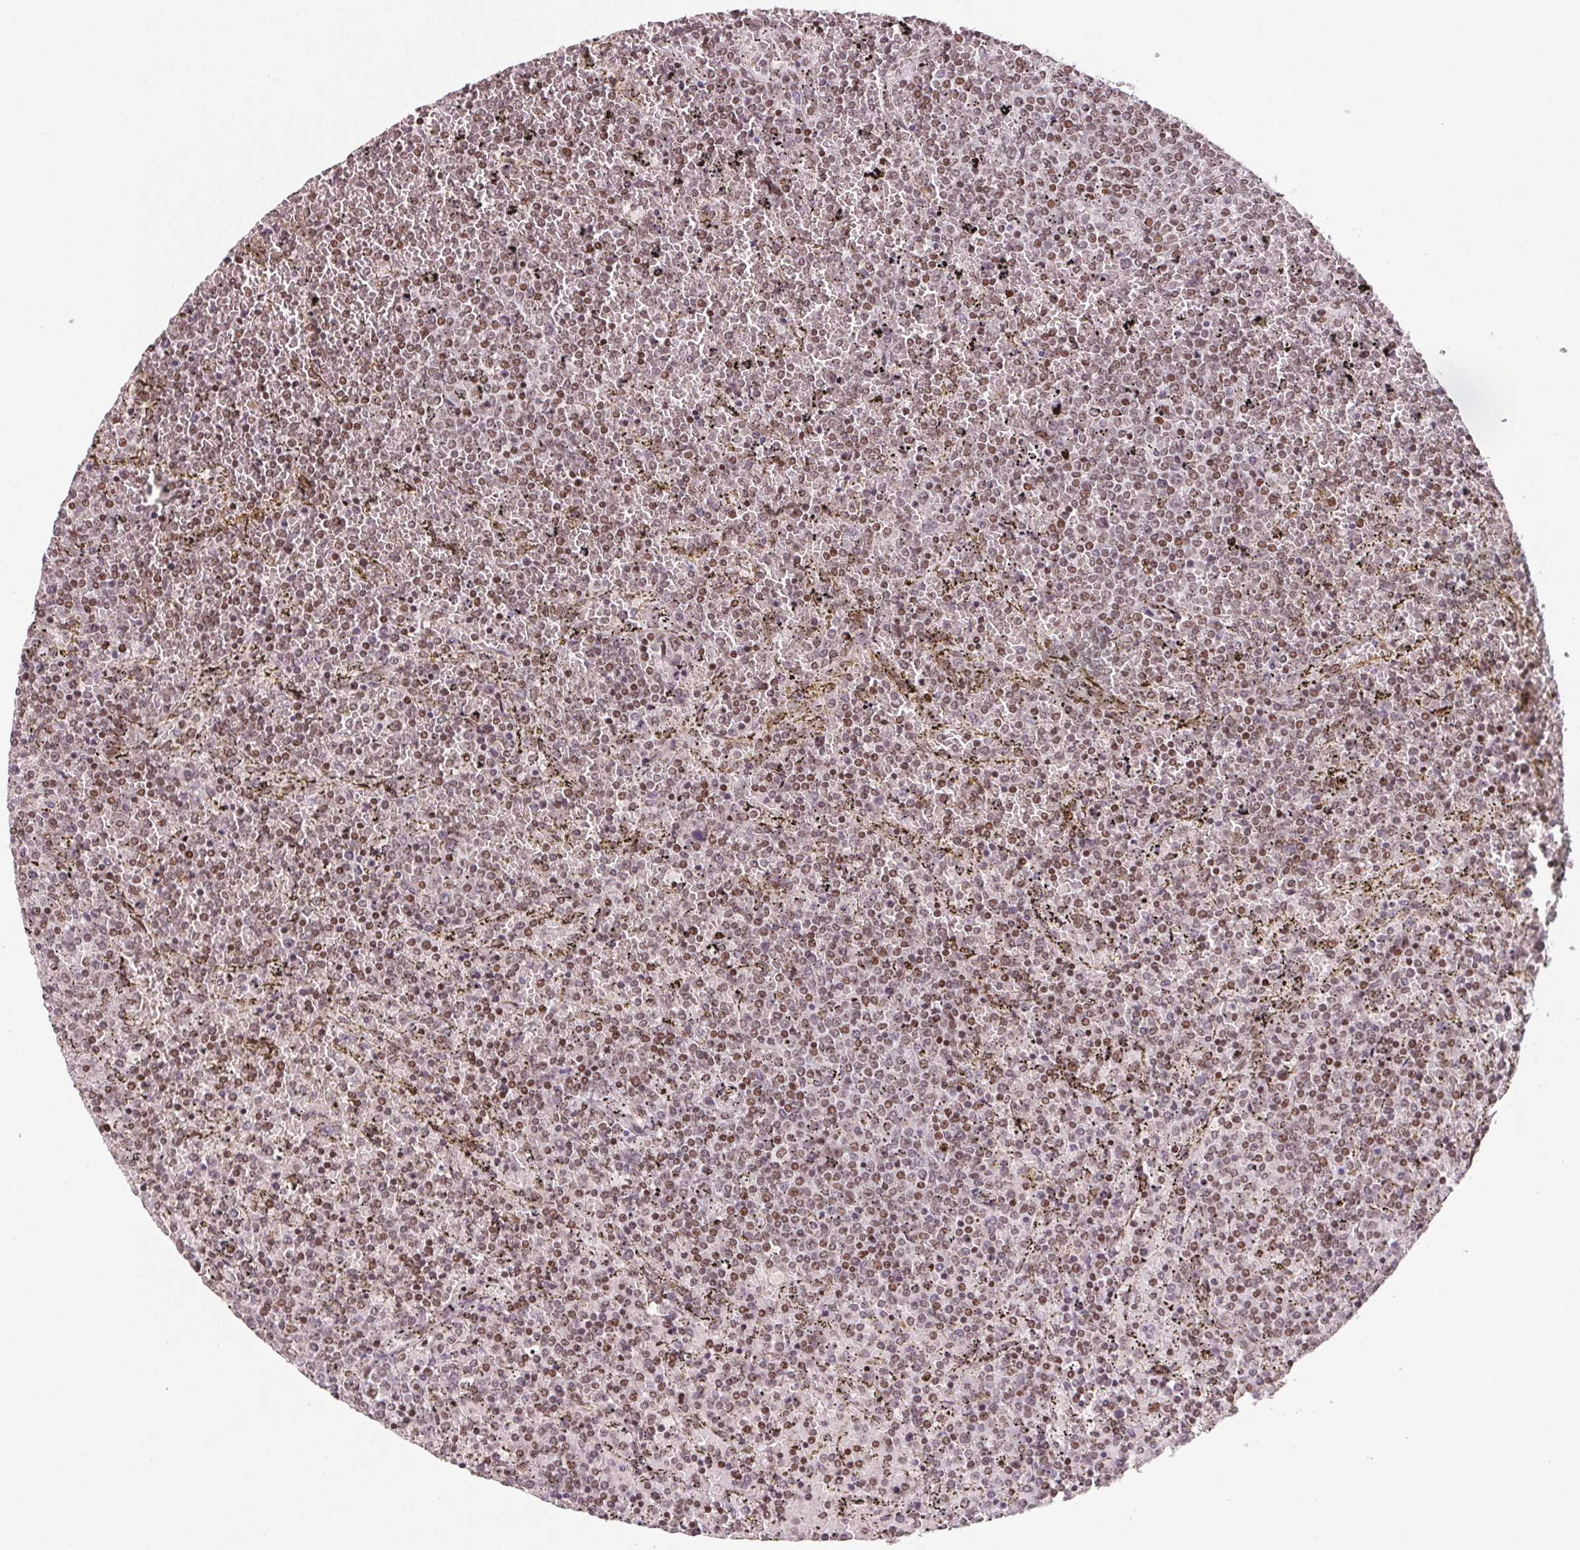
{"staining": {"intensity": "moderate", "quantity": ">75%", "location": "nuclear"}, "tissue": "lymphoma", "cell_type": "Tumor cells", "image_type": "cancer", "snomed": [{"axis": "morphology", "description": "Malignant lymphoma, non-Hodgkin's type, Low grade"}, {"axis": "topography", "description": "Spleen"}], "caption": "Low-grade malignant lymphoma, non-Hodgkin's type stained with IHC demonstrates moderate nuclear staining in approximately >75% of tumor cells.", "gene": "KMT2A", "patient": {"sex": "female", "age": 77}}